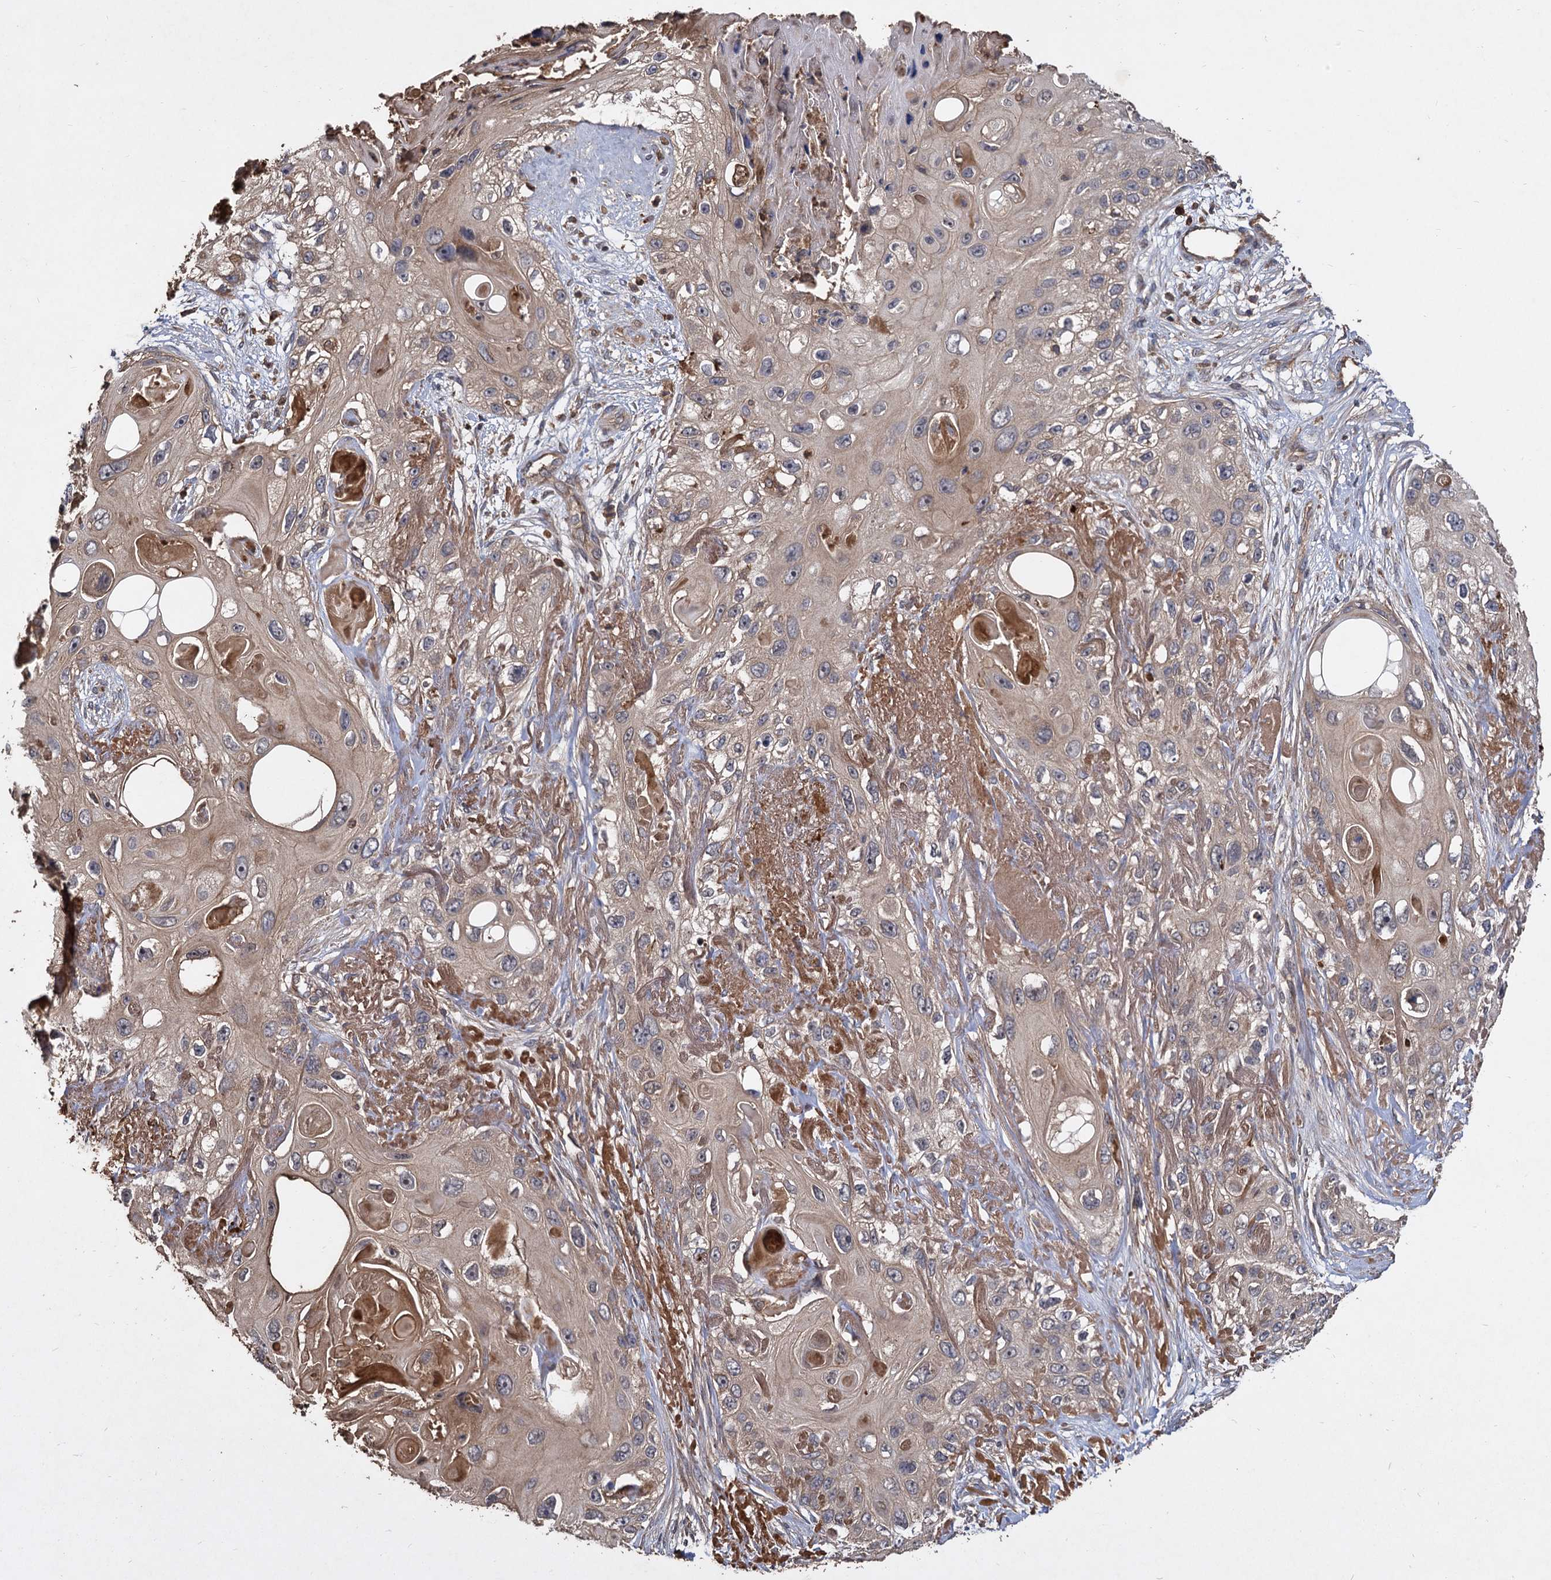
{"staining": {"intensity": "weak", "quantity": "25%-75%", "location": "cytoplasmic/membranous"}, "tissue": "skin cancer", "cell_type": "Tumor cells", "image_type": "cancer", "snomed": [{"axis": "morphology", "description": "Normal tissue, NOS"}, {"axis": "morphology", "description": "Squamous cell carcinoma, NOS"}, {"axis": "topography", "description": "Skin"}], "caption": "Tumor cells demonstrate low levels of weak cytoplasmic/membranous expression in about 25%-75% of cells in skin cancer (squamous cell carcinoma).", "gene": "GCLC", "patient": {"sex": "male", "age": 72}}